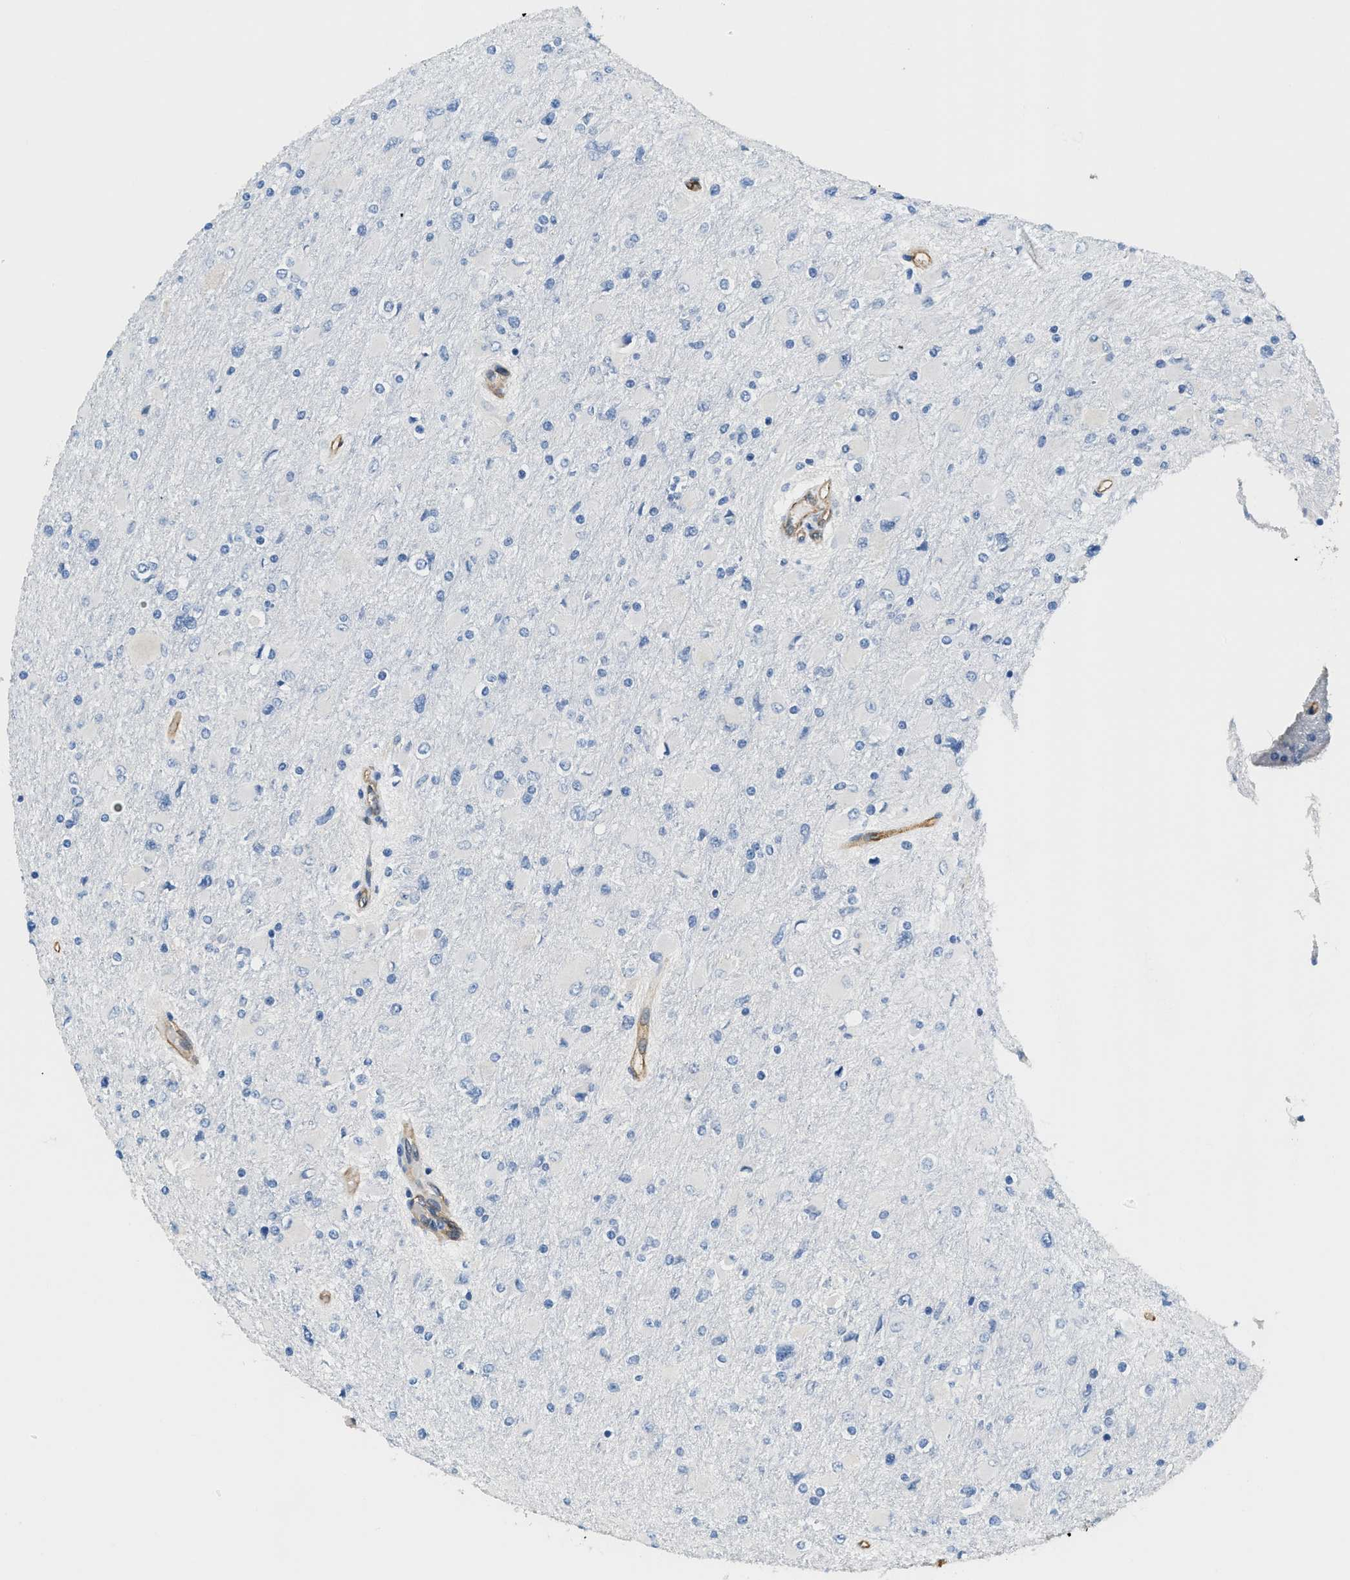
{"staining": {"intensity": "negative", "quantity": "none", "location": "none"}, "tissue": "glioma", "cell_type": "Tumor cells", "image_type": "cancer", "snomed": [{"axis": "morphology", "description": "Glioma, malignant, High grade"}, {"axis": "topography", "description": "Cerebral cortex"}], "caption": "A photomicrograph of high-grade glioma (malignant) stained for a protein reveals no brown staining in tumor cells.", "gene": "TMEM43", "patient": {"sex": "female", "age": 36}}